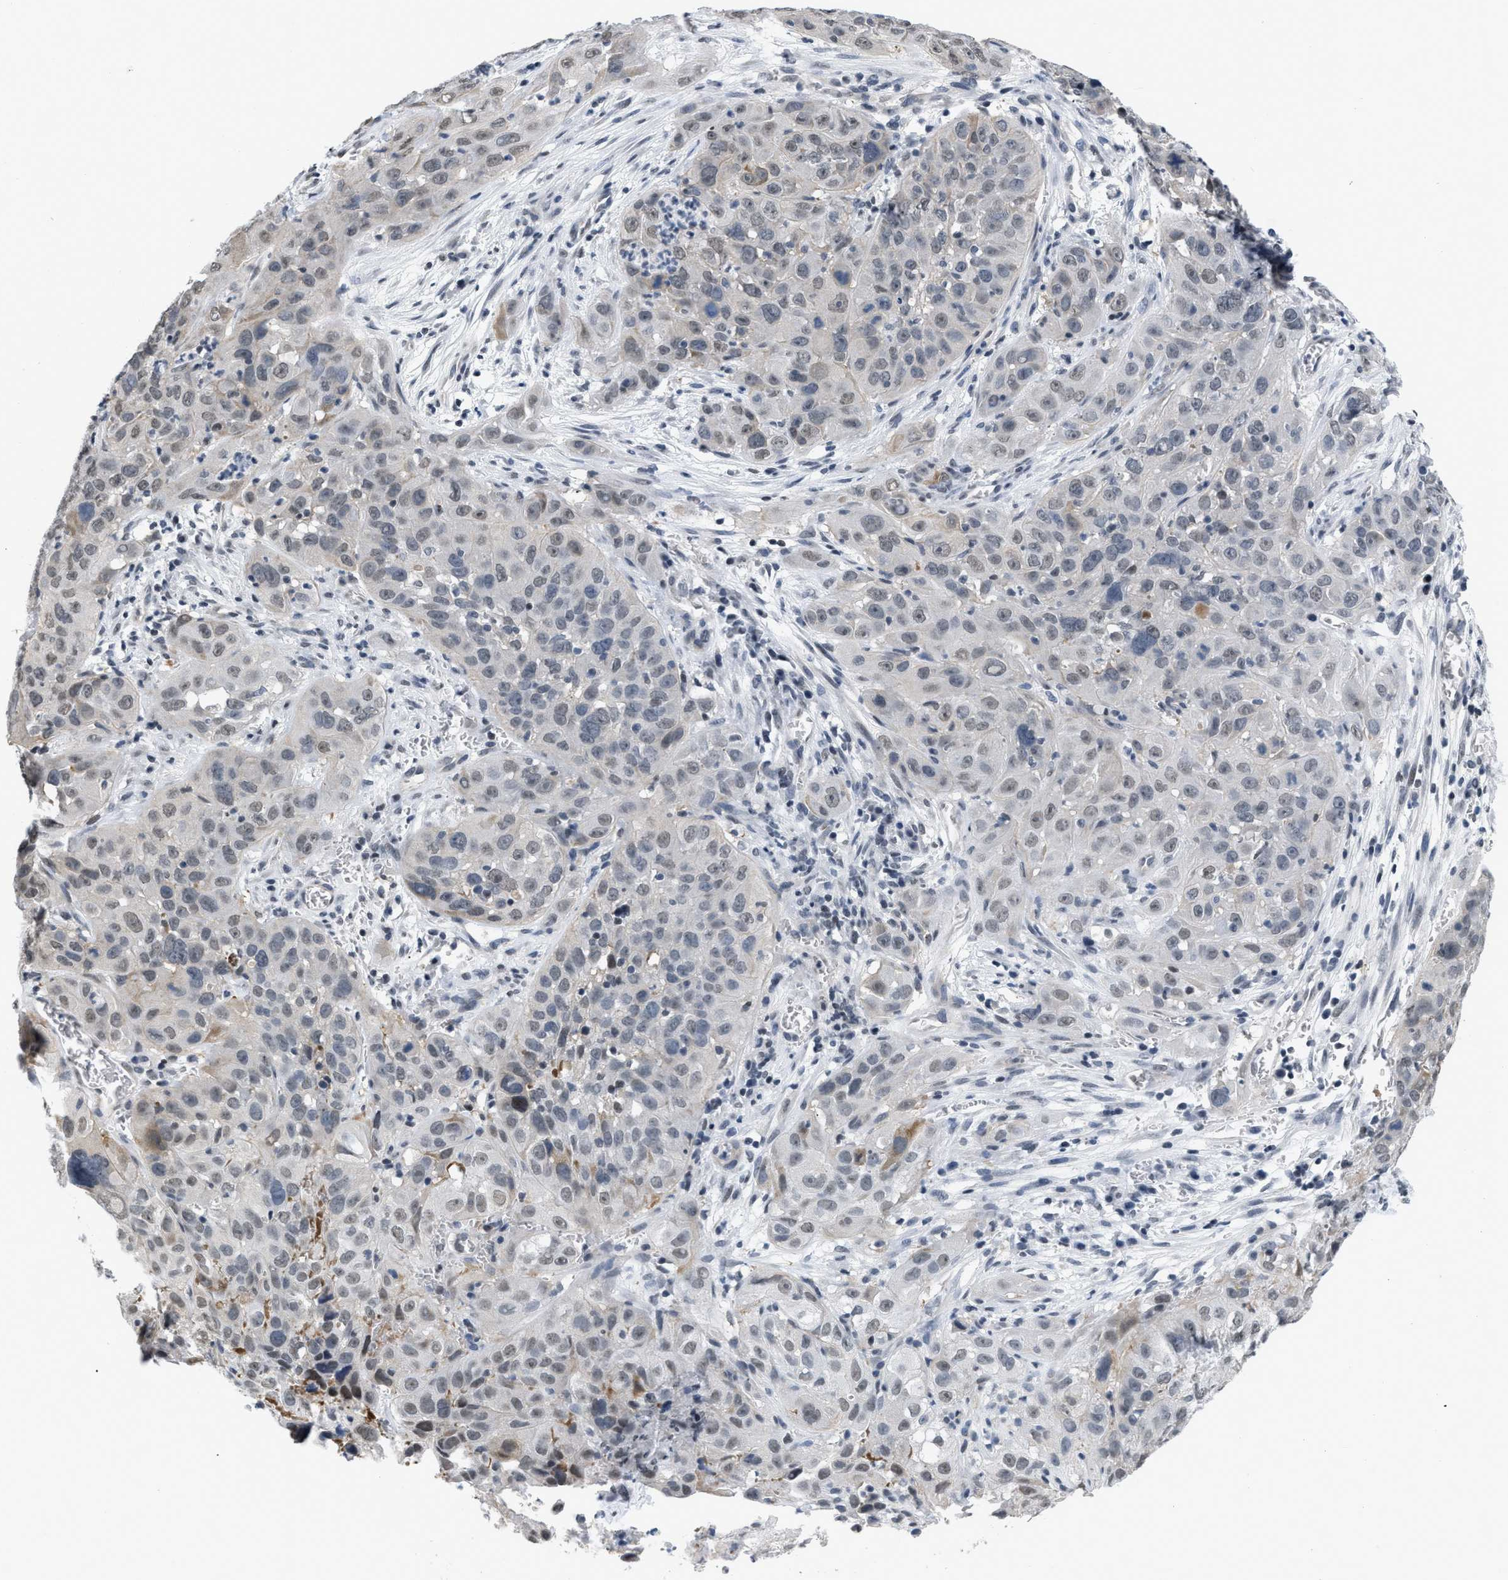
{"staining": {"intensity": "weak", "quantity": "25%-75%", "location": "nuclear"}, "tissue": "cervical cancer", "cell_type": "Tumor cells", "image_type": "cancer", "snomed": [{"axis": "morphology", "description": "Squamous cell carcinoma, NOS"}, {"axis": "topography", "description": "Cervix"}], "caption": "Immunohistochemical staining of cervical cancer exhibits low levels of weak nuclear expression in approximately 25%-75% of tumor cells. (brown staining indicates protein expression, while blue staining denotes nuclei).", "gene": "RAF1", "patient": {"sex": "female", "age": 32}}